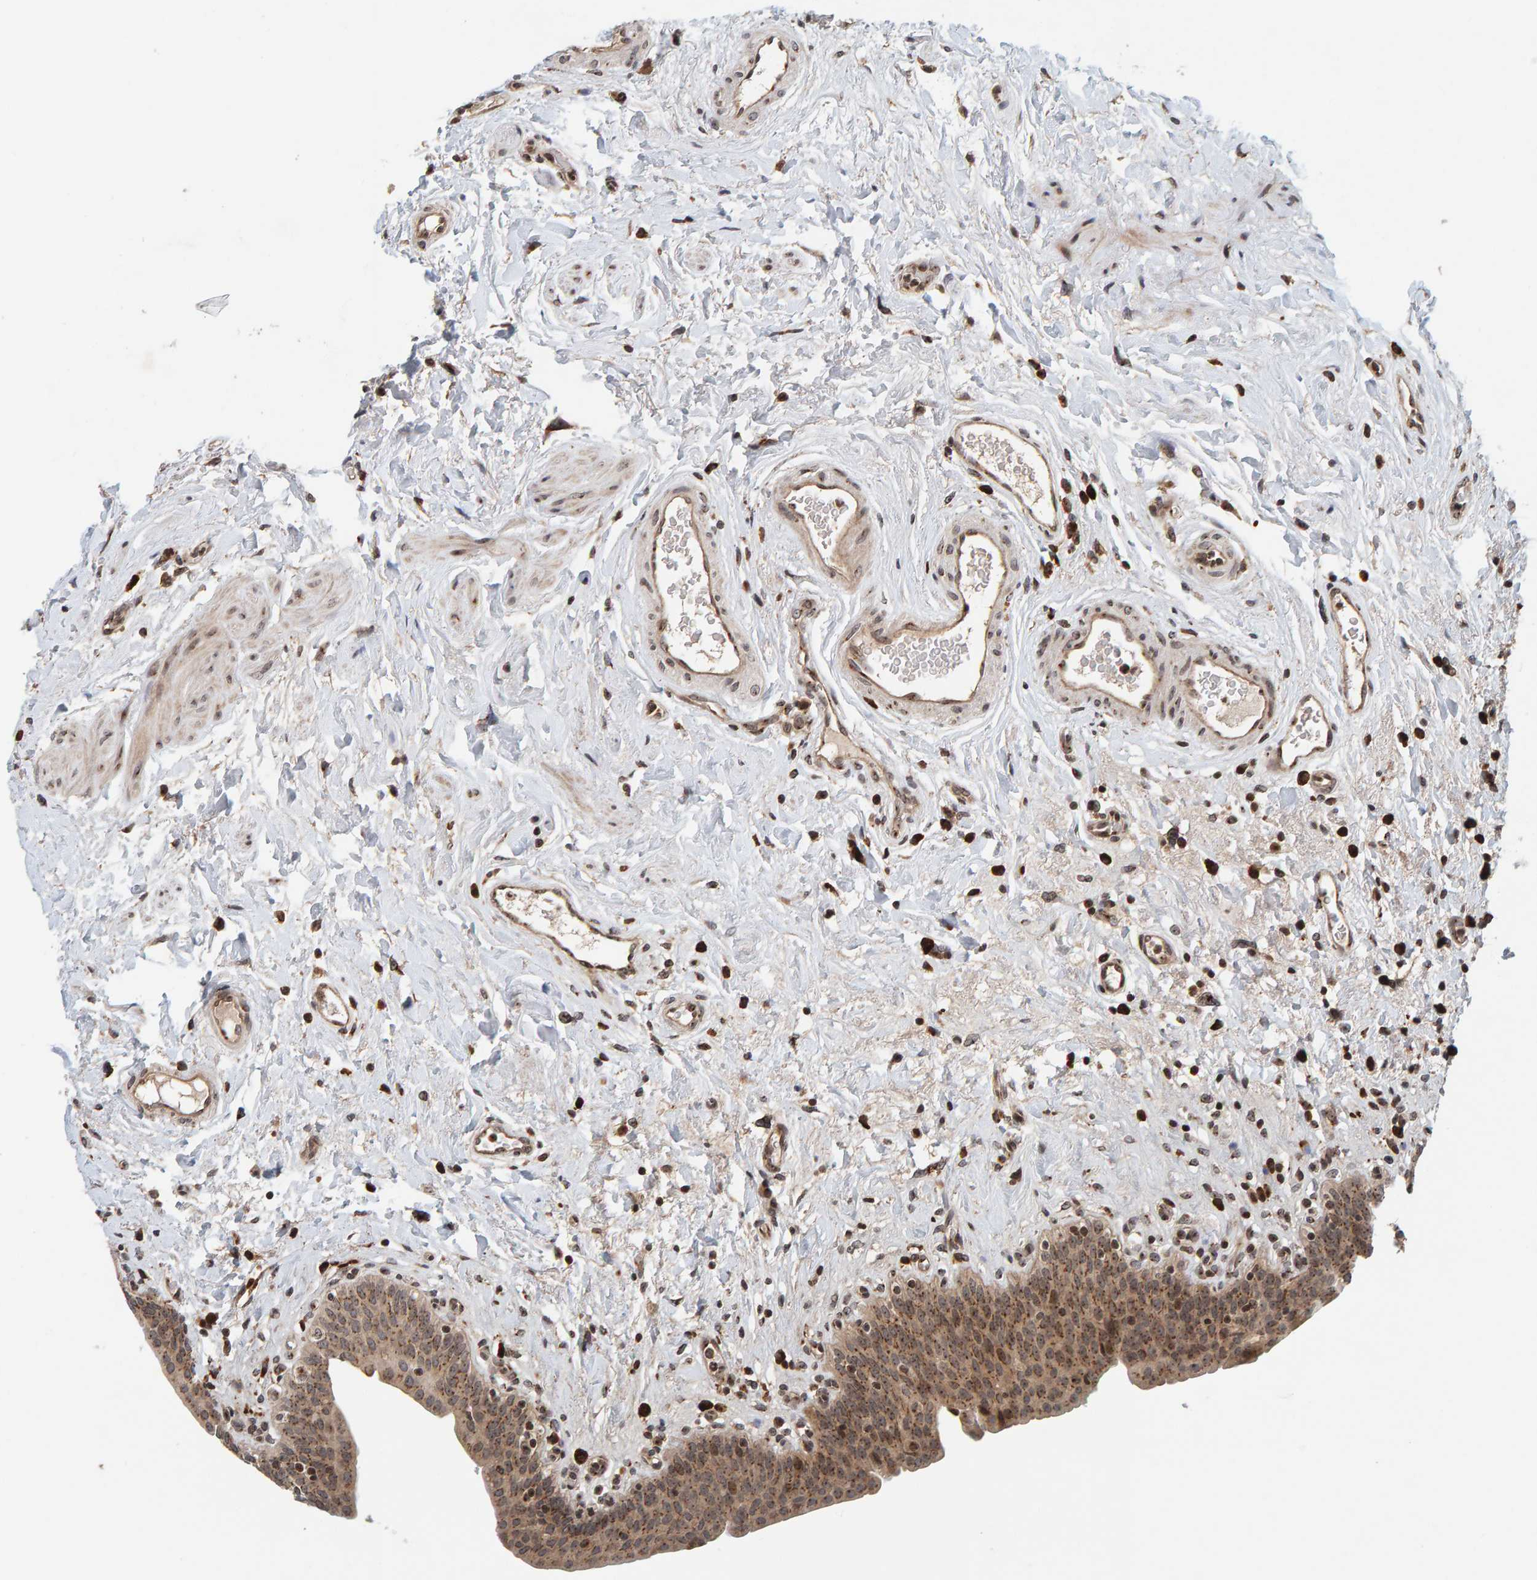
{"staining": {"intensity": "moderate", "quantity": ">75%", "location": "cytoplasmic/membranous,nuclear"}, "tissue": "urinary bladder", "cell_type": "Urothelial cells", "image_type": "normal", "snomed": [{"axis": "morphology", "description": "Normal tissue, NOS"}, {"axis": "topography", "description": "Urinary bladder"}], "caption": "Immunohistochemistry (IHC) histopathology image of normal urinary bladder: urinary bladder stained using immunohistochemistry displays medium levels of moderate protein expression localized specifically in the cytoplasmic/membranous,nuclear of urothelial cells, appearing as a cytoplasmic/membranous,nuclear brown color.", "gene": "CCDC182", "patient": {"sex": "male", "age": 83}}